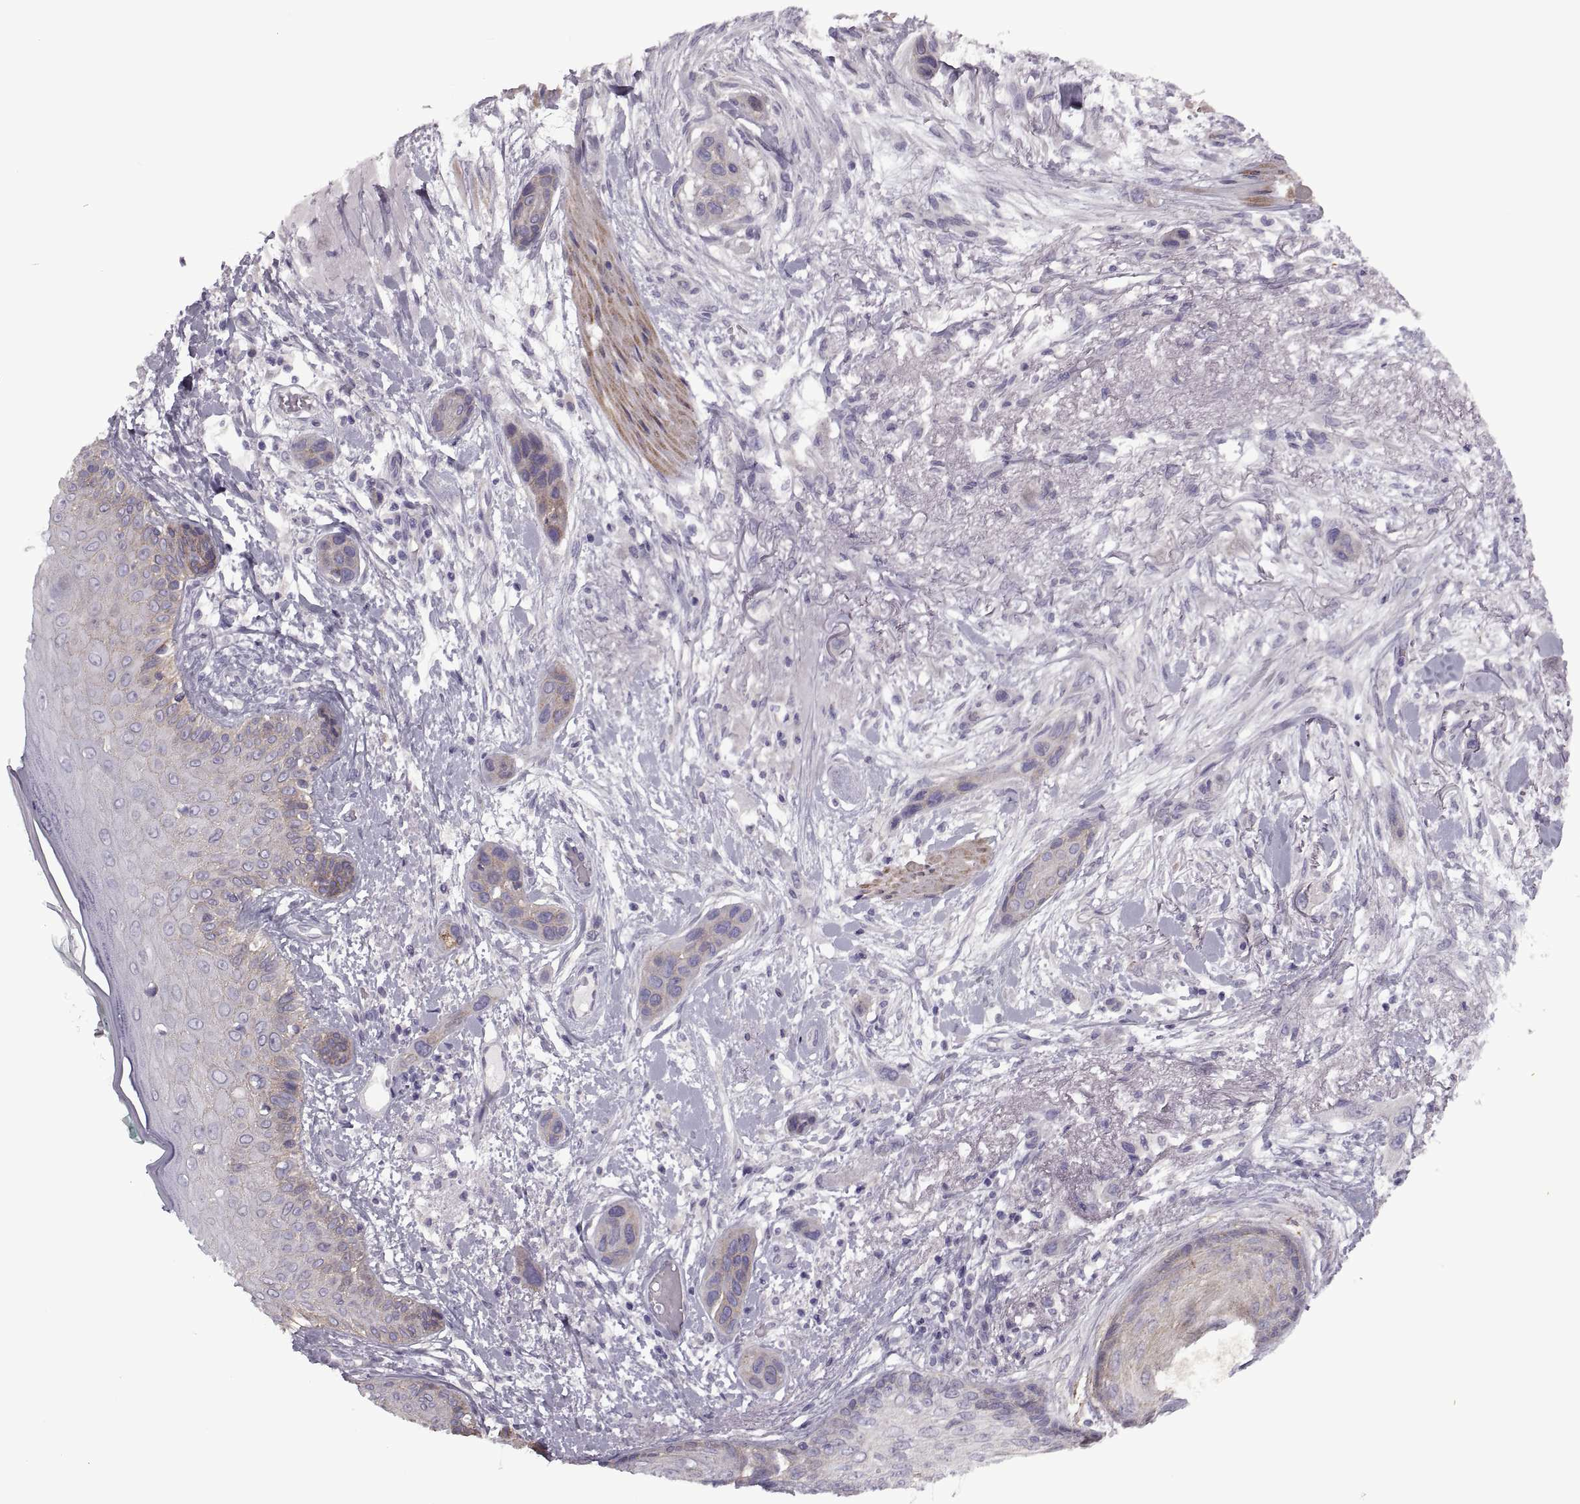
{"staining": {"intensity": "negative", "quantity": "none", "location": "none"}, "tissue": "skin cancer", "cell_type": "Tumor cells", "image_type": "cancer", "snomed": [{"axis": "morphology", "description": "Squamous cell carcinoma, NOS"}, {"axis": "topography", "description": "Skin"}], "caption": "There is no significant expression in tumor cells of skin cancer.", "gene": "RIPK4", "patient": {"sex": "male", "age": 79}}